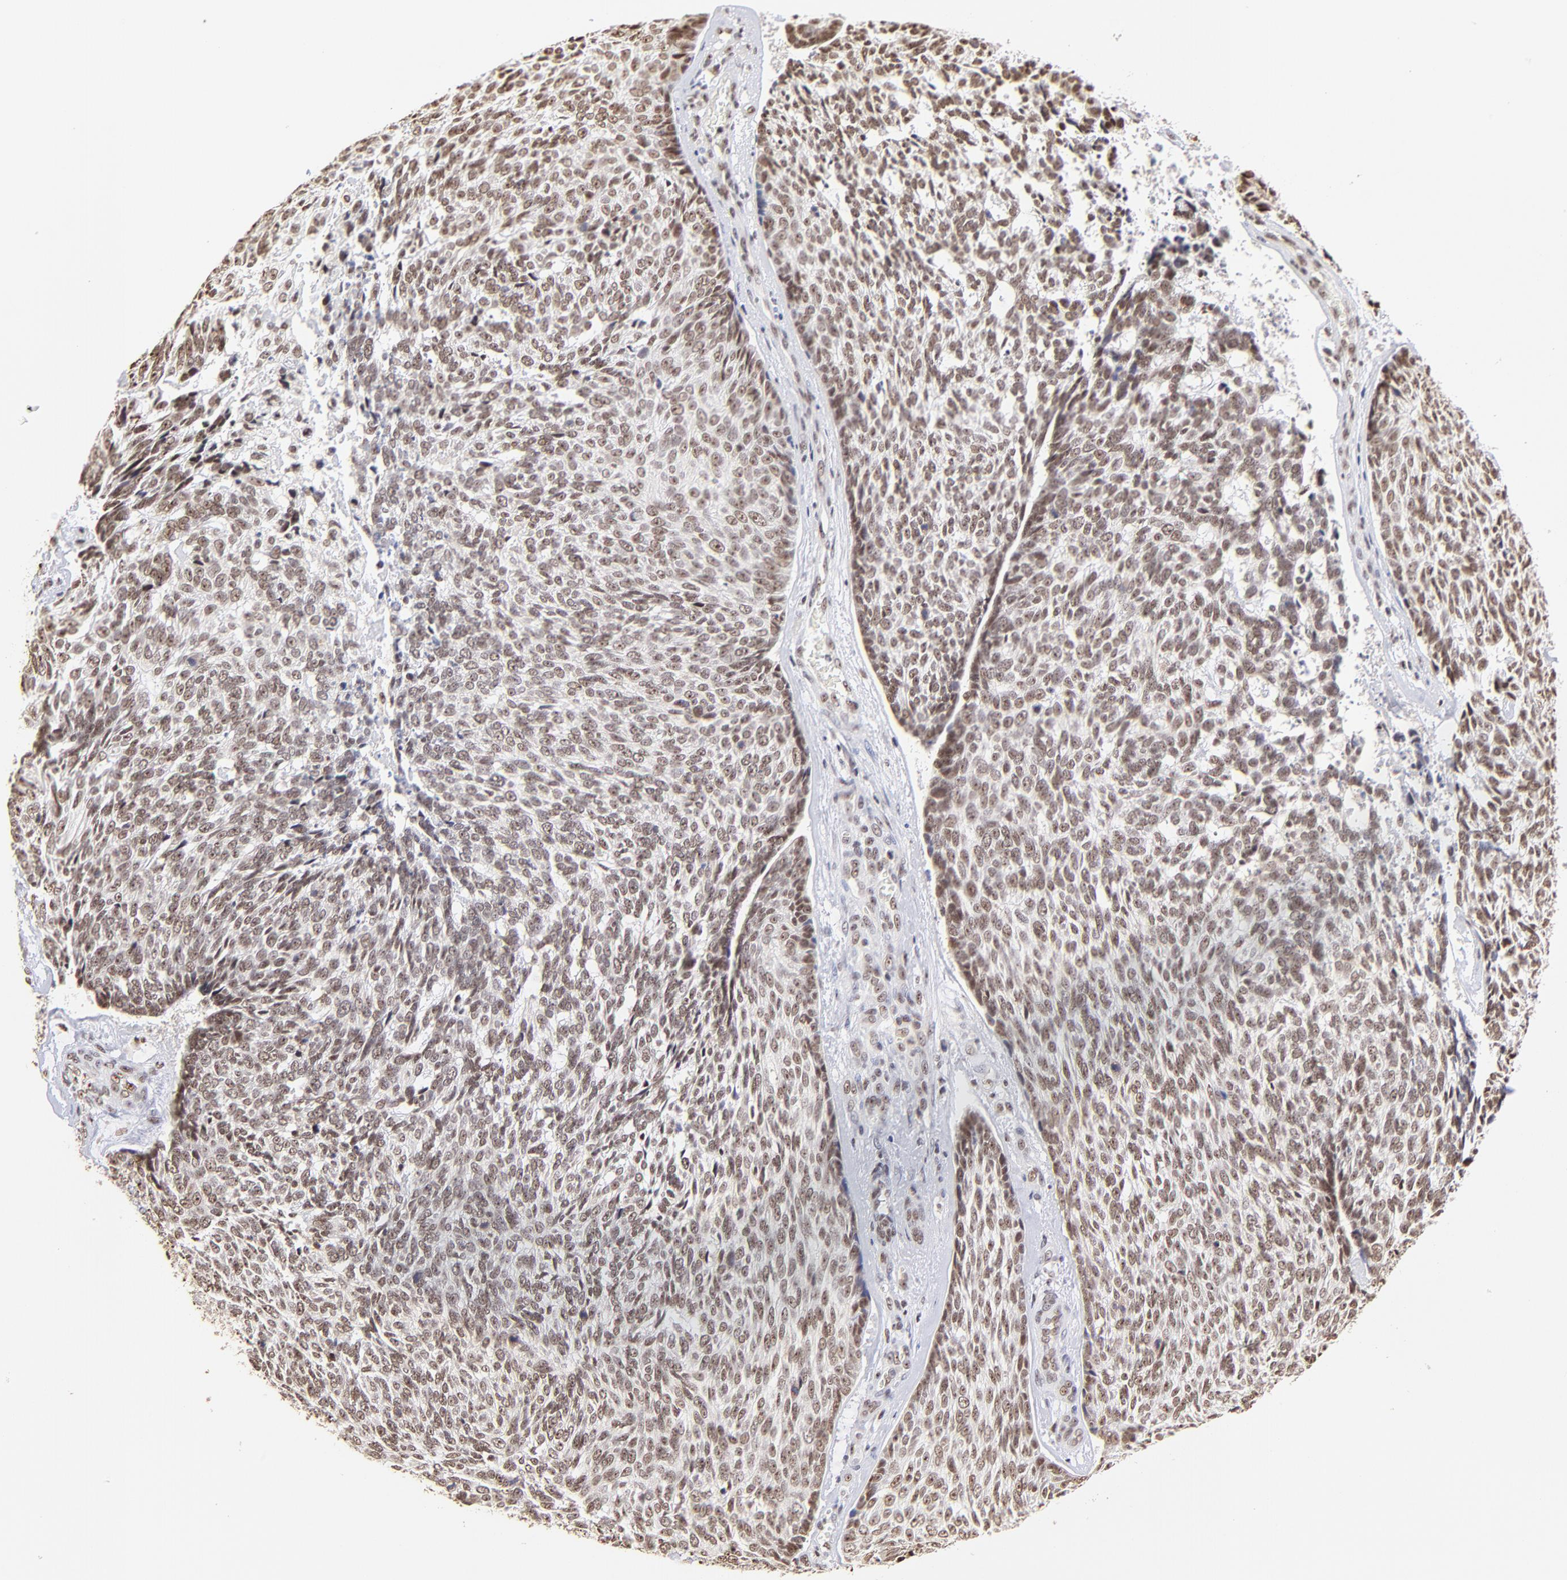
{"staining": {"intensity": "weak", "quantity": ">75%", "location": "nuclear"}, "tissue": "skin cancer", "cell_type": "Tumor cells", "image_type": "cancer", "snomed": [{"axis": "morphology", "description": "Basal cell carcinoma"}, {"axis": "topography", "description": "Skin"}], "caption": "Tumor cells demonstrate low levels of weak nuclear positivity in about >75% of cells in skin cancer (basal cell carcinoma). (DAB (3,3'-diaminobenzidine) = brown stain, brightfield microscopy at high magnification).", "gene": "ZNF670", "patient": {"sex": "male", "age": 72}}